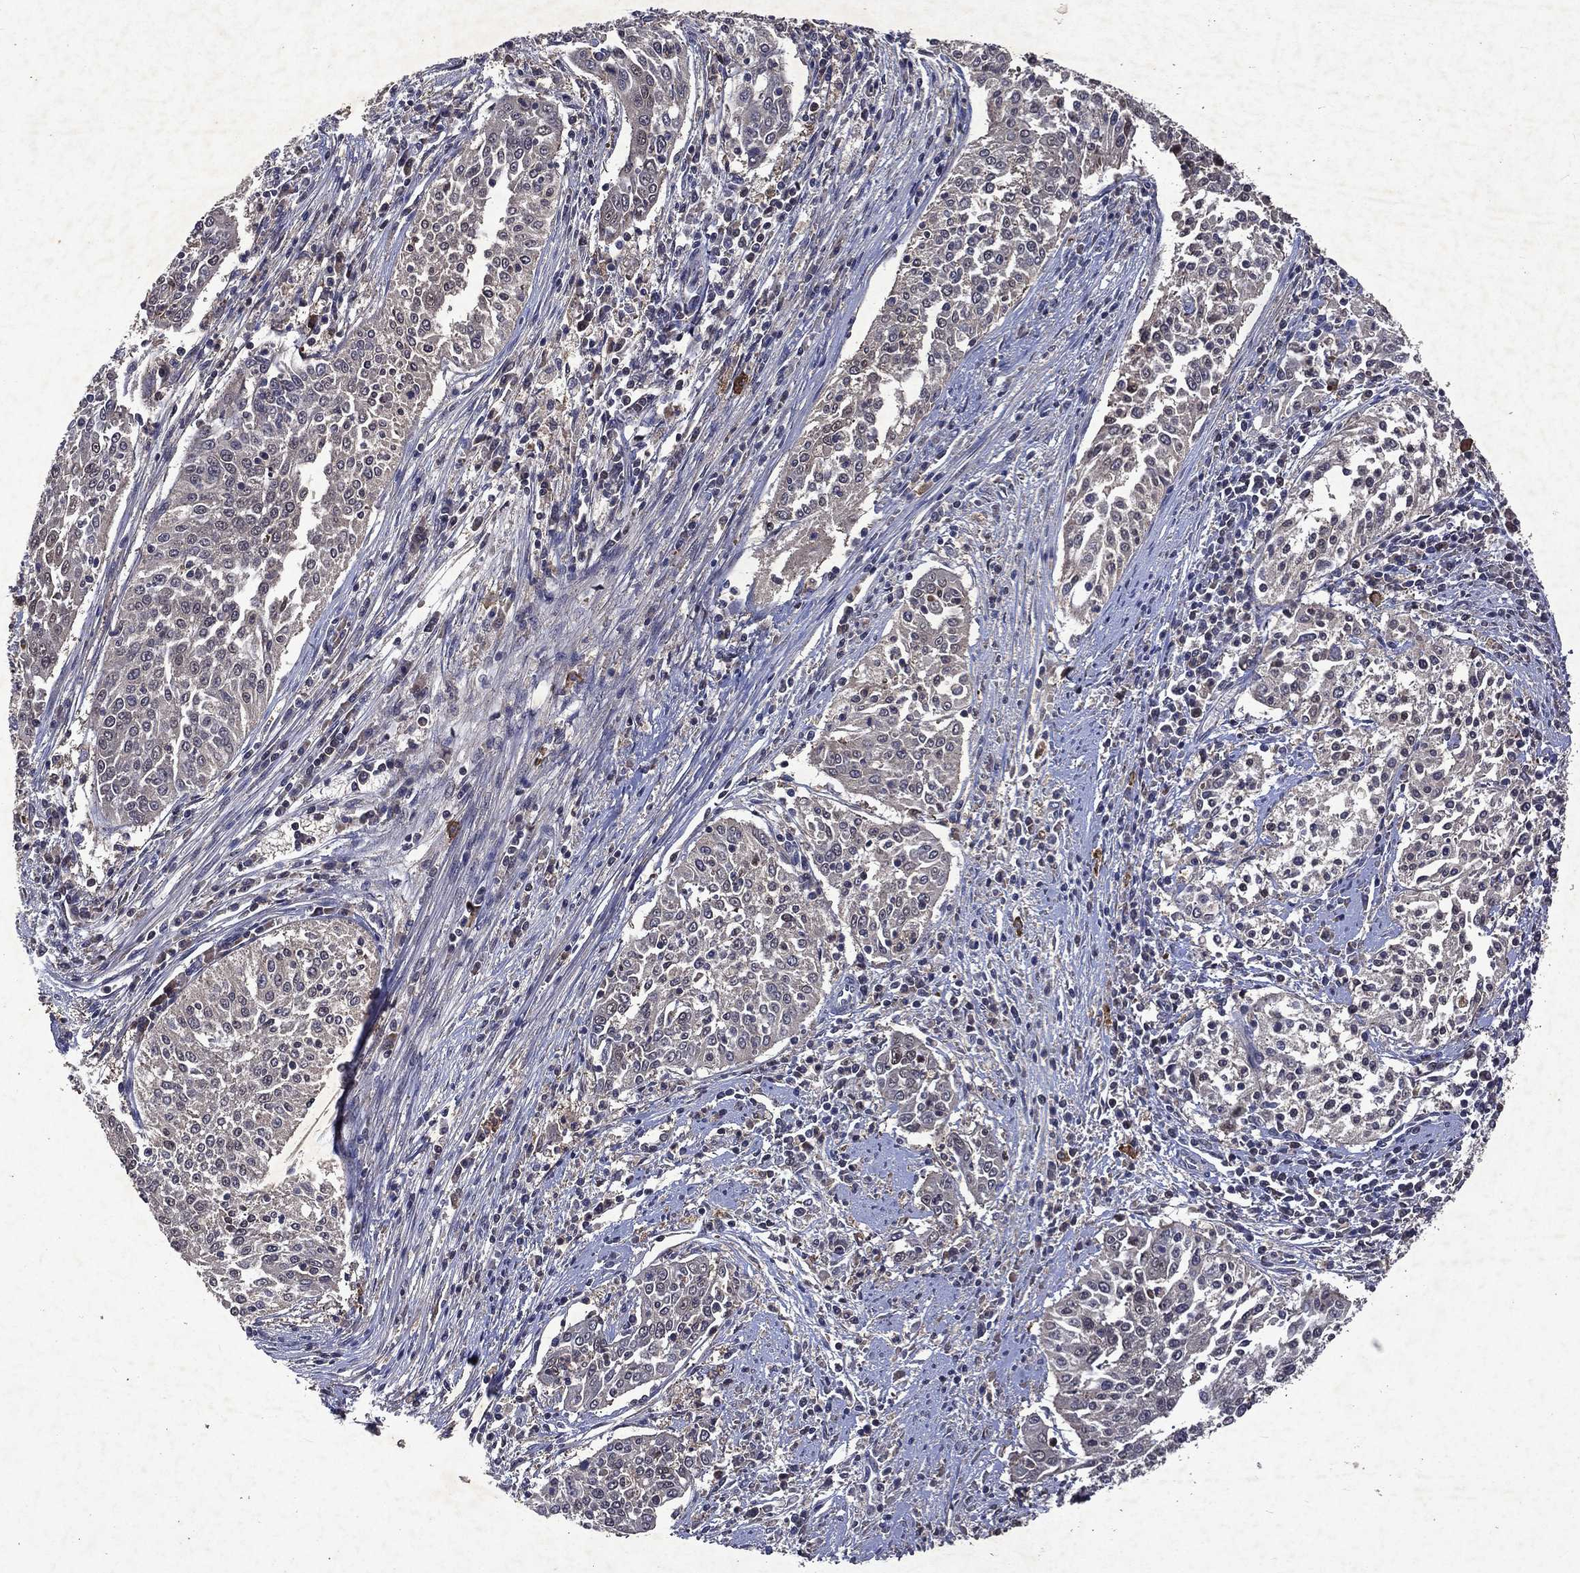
{"staining": {"intensity": "negative", "quantity": "none", "location": "none"}, "tissue": "cervical cancer", "cell_type": "Tumor cells", "image_type": "cancer", "snomed": [{"axis": "morphology", "description": "Squamous cell carcinoma, NOS"}, {"axis": "topography", "description": "Cervix"}], "caption": "Tumor cells show no significant expression in cervical squamous cell carcinoma.", "gene": "MTAP", "patient": {"sex": "female", "age": 41}}